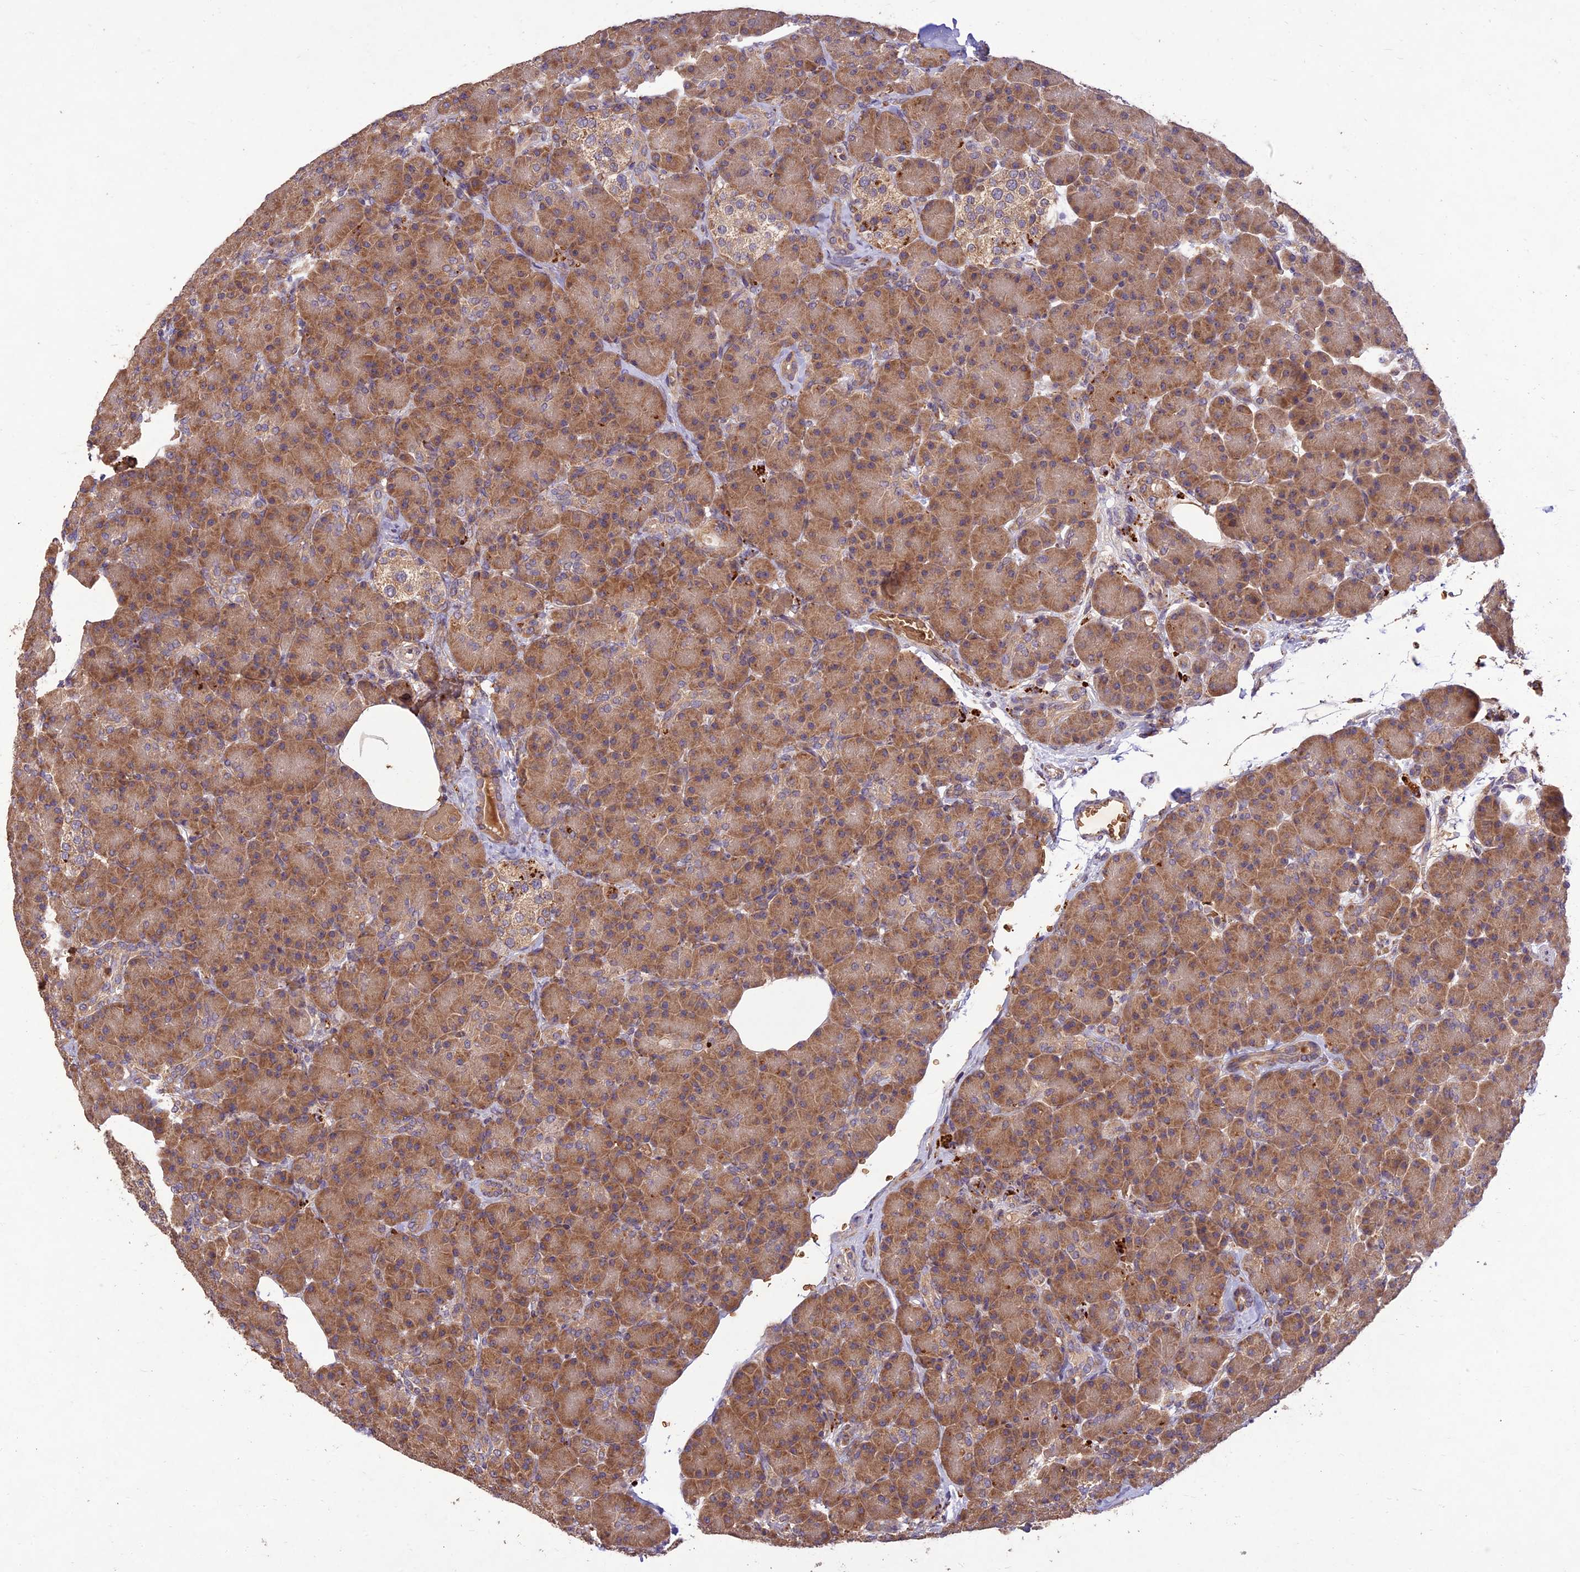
{"staining": {"intensity": "moderate", "quantity": ">75%", "location": "cytoplasmic/membranous"}, "tissue": "pancreas", "cell_type": "Exocrine glandular cells", "image_type": "normal", "snomed": [{"axis": "morphology", "description": "Normal tissue, NOS"}, {"axis": "topography", "description": "Pancreas"}], "caption": "Immunohistochemical staining of normal pancreas demonstrates medium levels of moderate cytoplasmic/membranous staining in about >75% of exocrine glandular cells.", "gene": "PPP1R11", "patient": {"sex": "female", "age": 43}}